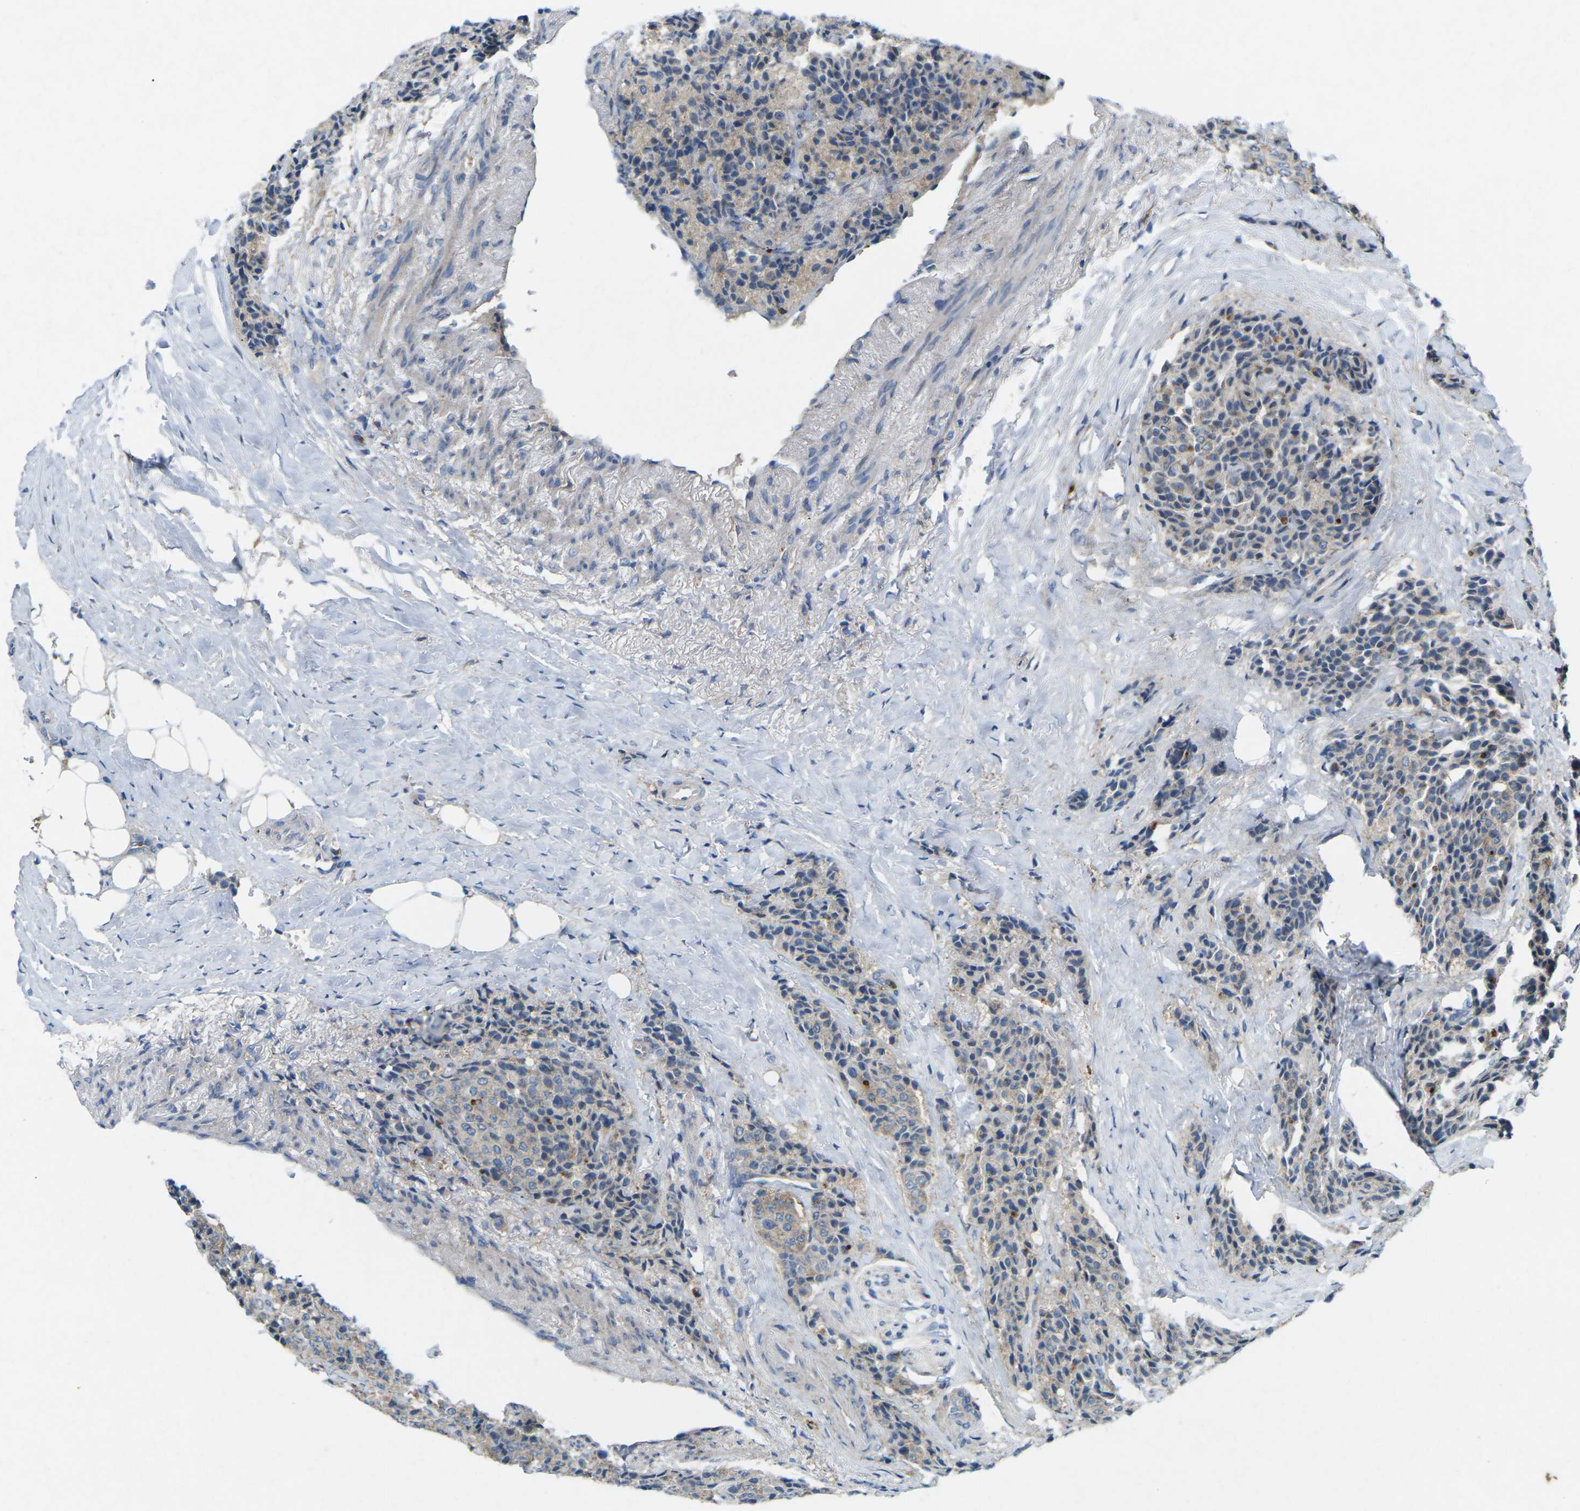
{"staining": {"intensity": "weak", "quantity": "<25%", "location": "cytoplasmic/membranous"}, "tissue": "carcinoid", "cell_type": "Tumor cells", "image_type": "cancer", "snomed": [{"axis": "morphology", "description": "Carcinoid, malignant, NOS"}, {"axis": "topography", "description": "Colon"}], "caption": "A histopathology image of human malignant carcinoid is negative for staining in tumor cells.", "gene": "STK11", "patient": {"sex": "female", "age": 61}}